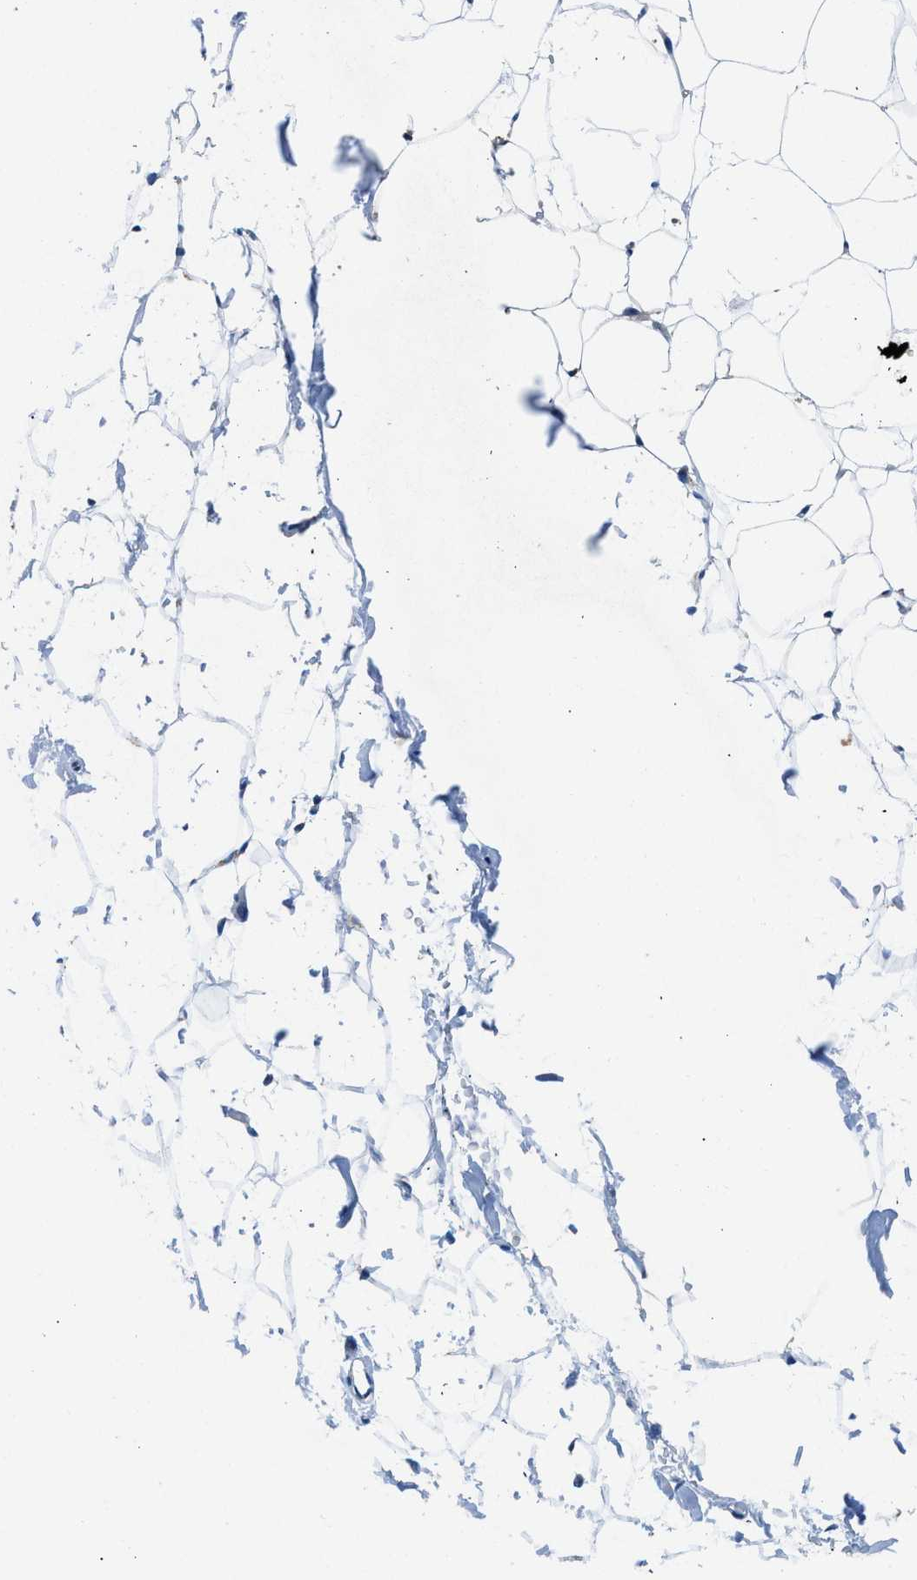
{"staining": {"intensity": "weak", "quantity": "25%-75%", "location": "nuclear"}, "tissue": "adipose tissue", "cell_type": "Adipocytes", "image_type": "normal", "snomed": [{"axis": "morphology", "description": "Normal tissue, NOS"}, {"axis": "topography", "description": "Breast"}, {"axis": "topography", "description": "Soft tissue"}], "caption": "This image displays immunohistochemistry (IHC) staining of unremarkable human adipose tissue, with low weak nuclear expression in approximately 25%-75% of adipocytes.", "gene": "COPS2", "patient": {"sex": "female", "age": 75}}